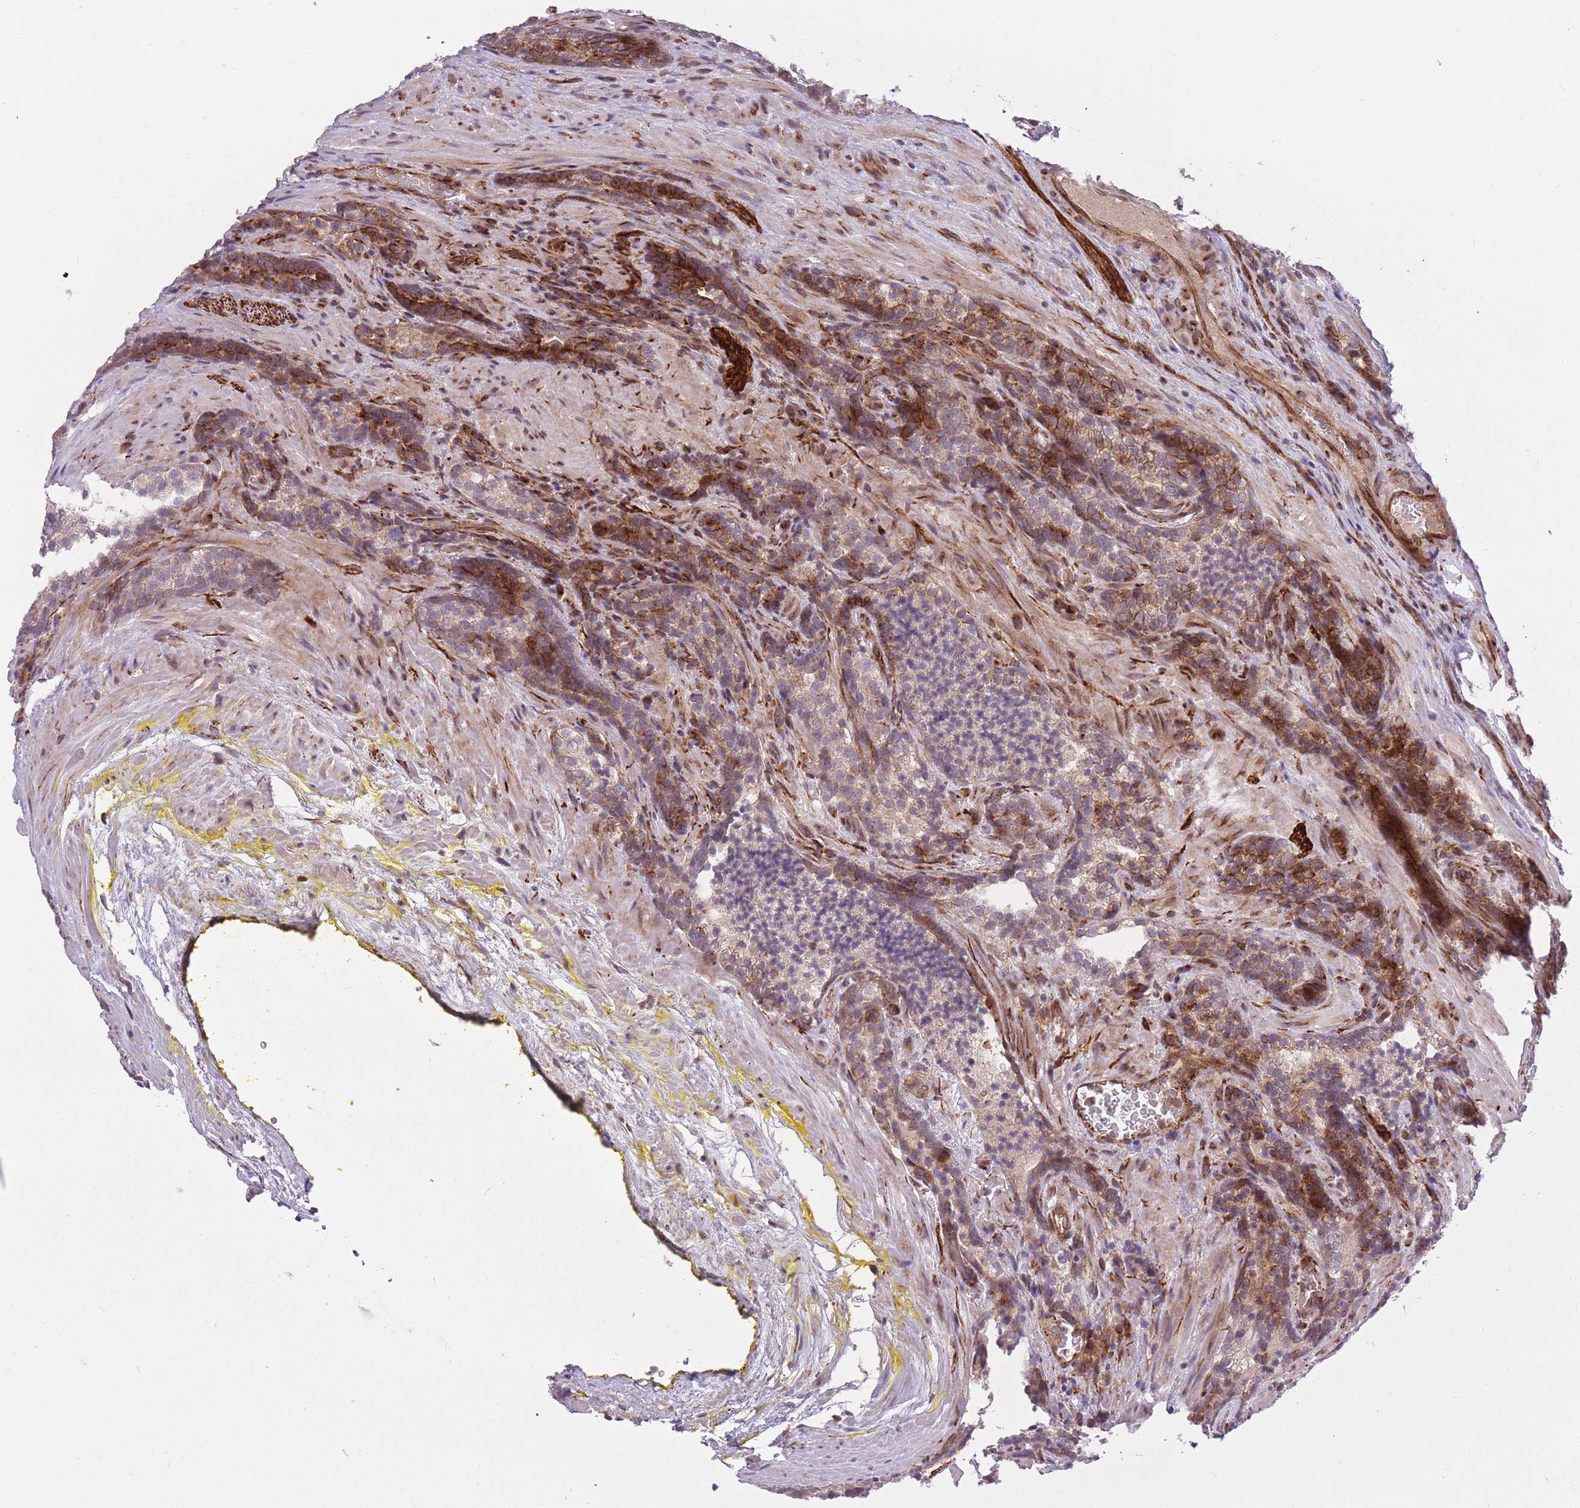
{"staining": {"intensity": "moderate", "quantity": "25%-75%", "location": "cytoplasmic/membranous"}, "tissue": "prostate cancer", "cell_type": "Tumor cells", "image_type": "cancer", "snomed": [{"axis": "morphology", "description": "Adenocarcinoma, Low grade"}, {"axis": "topography", "description": "Prostate"}], "caption": "Prostate cancer tissue reveals moderate cytoplasmic/membranous expression in approximately 25%-75% of tumor cells, visualized by immunohistochemistry.", "gene": "CISH", "patient": {"sex": "male", "age": 58}}